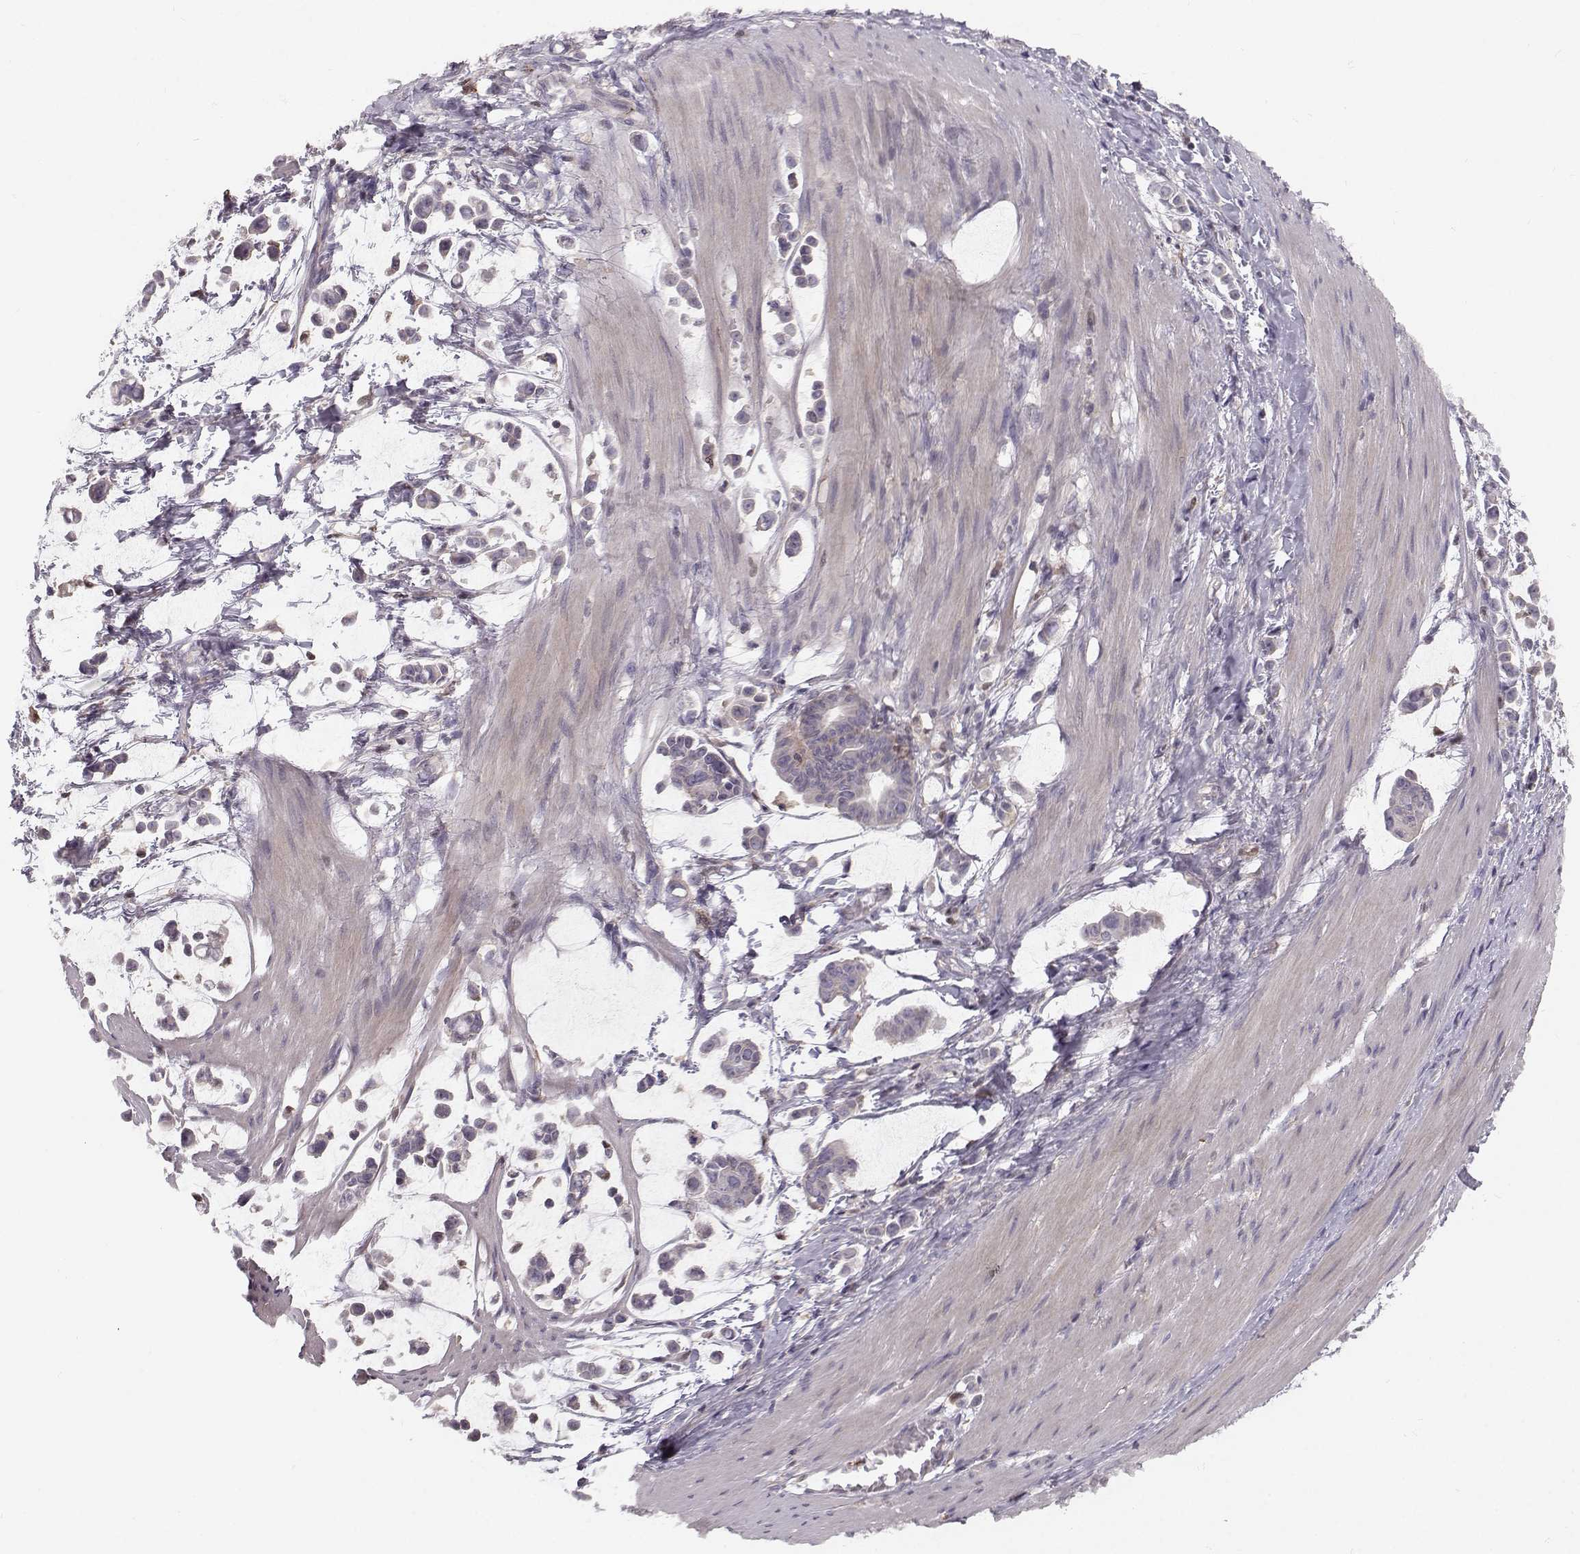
{"staining": {"intensity": "negative", "quantity": "none", "location": "none"}, "tissue": "stomach cancer", "cell_type": "Tumor cells", "image_type": "cancer", "snomed": [{"axis": "morphology", "description": "Adenocarcinoma, NOS"}, {"axis": "topography", "description": "Stomach"}], "caption": "Immunohistochemical staining of adenocarcinoma (stomach) shows no significant staining in tumor cells.", "gene": "ASB16", "patient": {"sex": "male", "age": 82}}